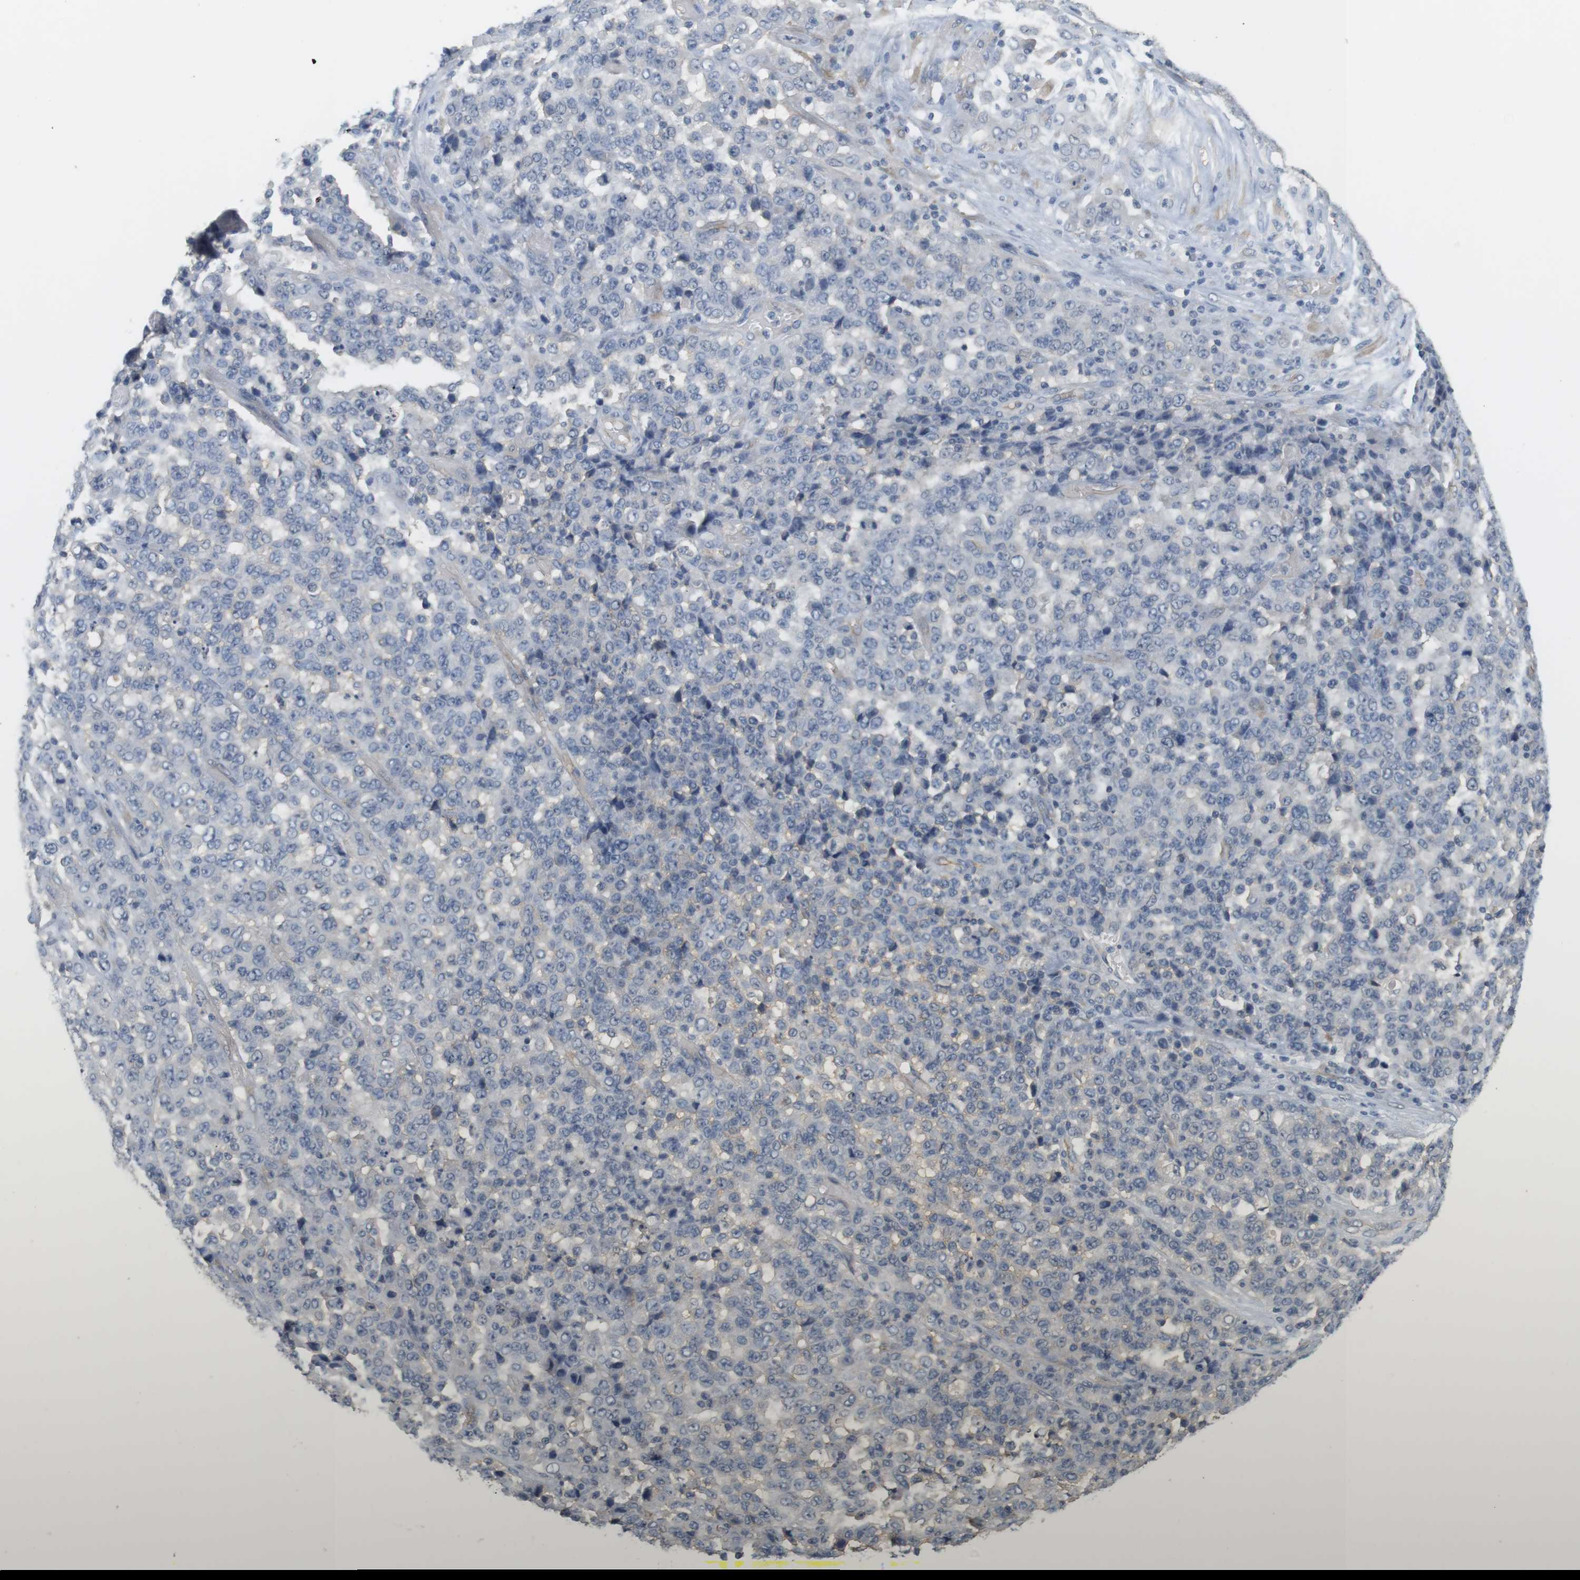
{"staining": {"intensity": "negative", "quantity": "none", "location": "none"}, "tissue": "stomach cancer", "cell_type": "Tumor cells", "image_type": "cancer", "snomed": [{"axis": "morphology", "description": "Adenocarcinoma, NOS"}, {"axis": "topography", "description": "Stomach"}], "caption": "Photomicrograph shows no protein expression in tumor cells of stomach cancer tissue. The staining is performed using DAB (3,3'-diaminobenzidine) brown chromogen with nuclei counter-stained in using hematoxylin.", "gene": "OSR1", "patient": {"sex": "female", "age": 73}}